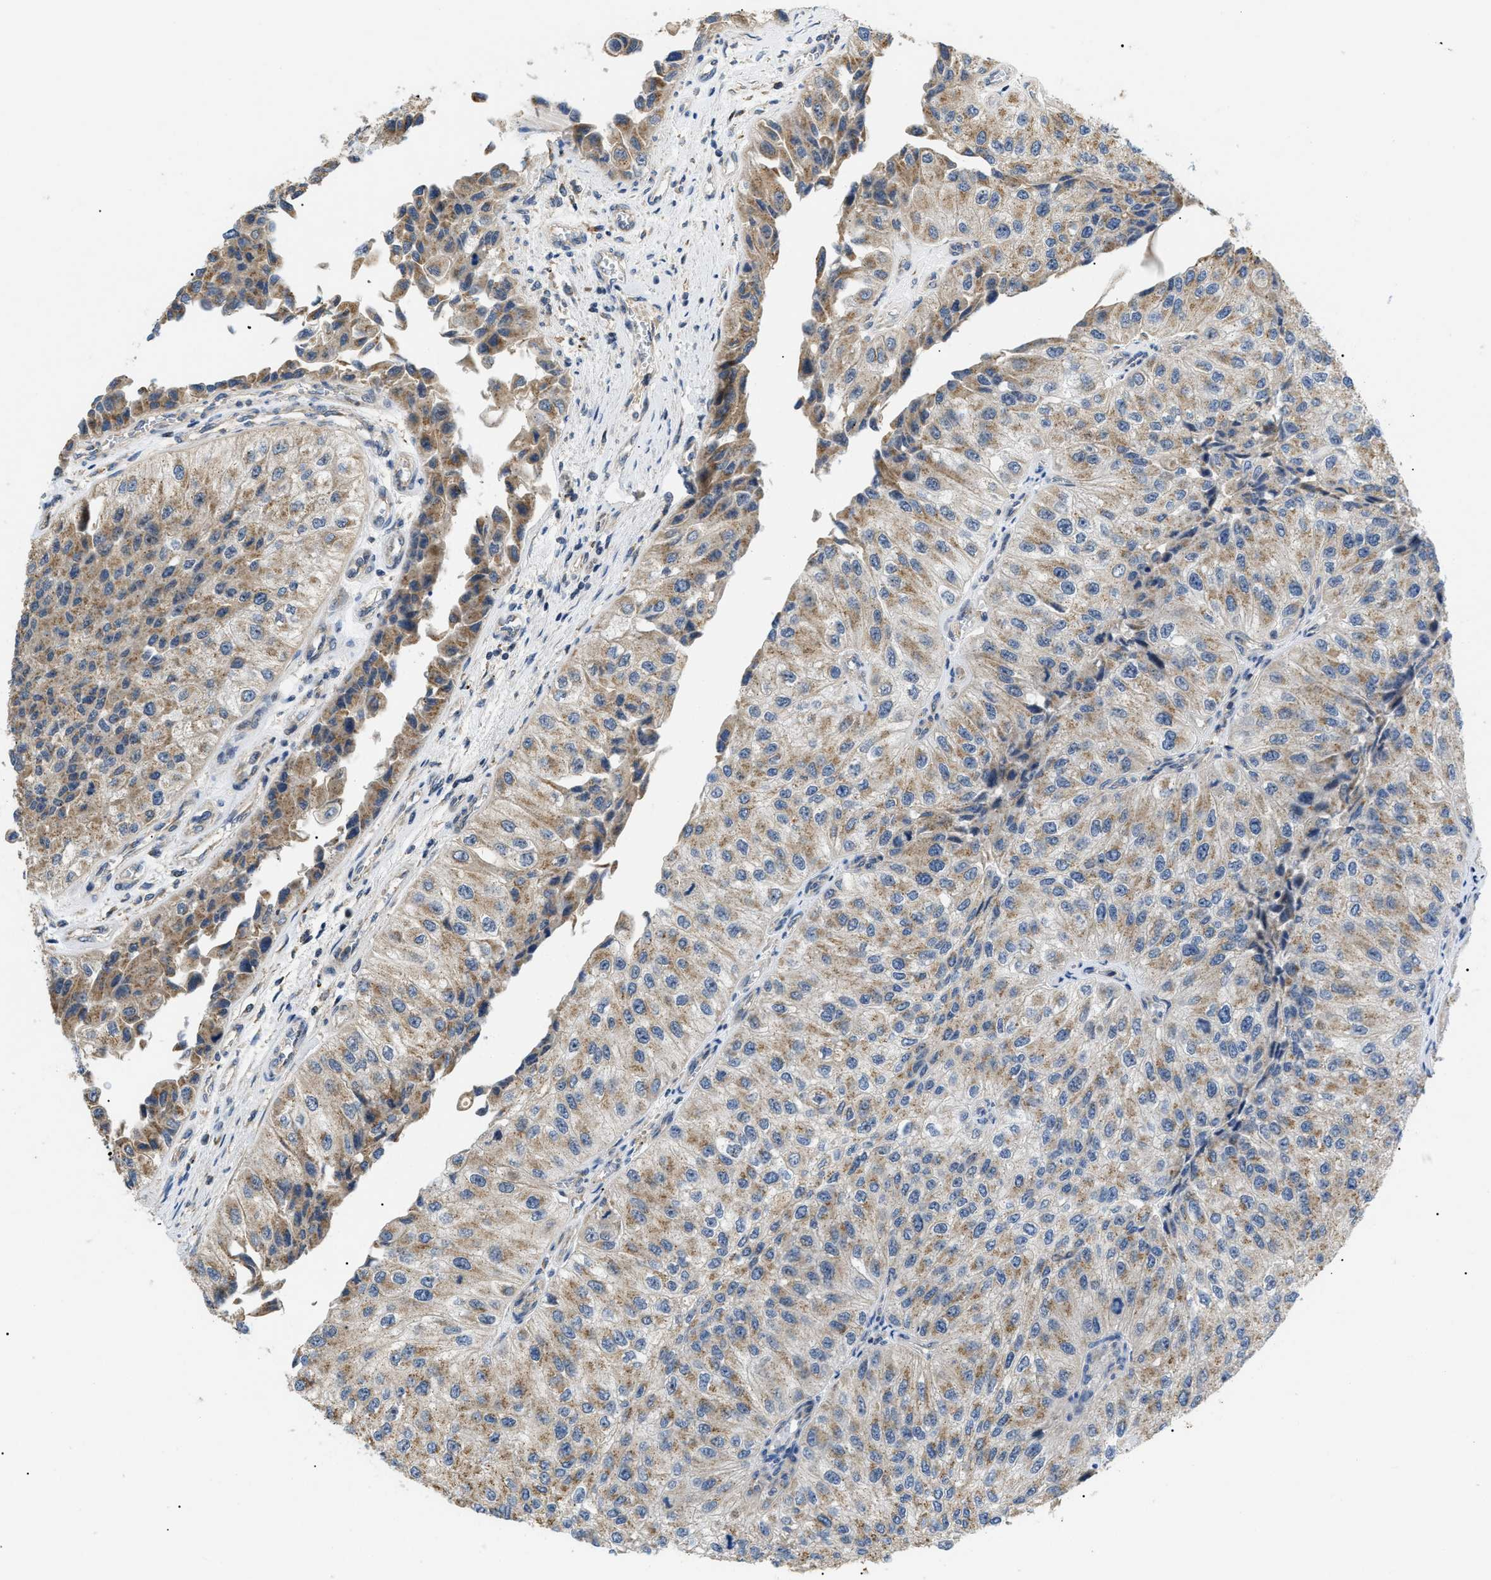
{"staining": {"intensity": "moderate", "quantity": ">75%", "location": "cytoplasmic/membranous"}, "tissue": "urothelial cancer", "cell_type": "Tumor cells", "image_type": "cancer", "snomed": [{"axis": "morphology", "description": "Urothelial carcinoma, High grade"}, {"axis": "topography", "description": "Kidney"}, {"axis": "topography", "description": "Urinary bladder"}], "caption": "Immunohistochemical staining of human urothelial carcinoma (high-grade) displays medium levels of moderate cytoplasmic/membranous protein expression in approximately >75% of tumor cells. Using DAB (brown) and hematoxylin (blue) stains, captured at high magnification using brightfield microscopy.", "gene": "ZBTB11", "patient": {"sex": "male", "age": 77}}